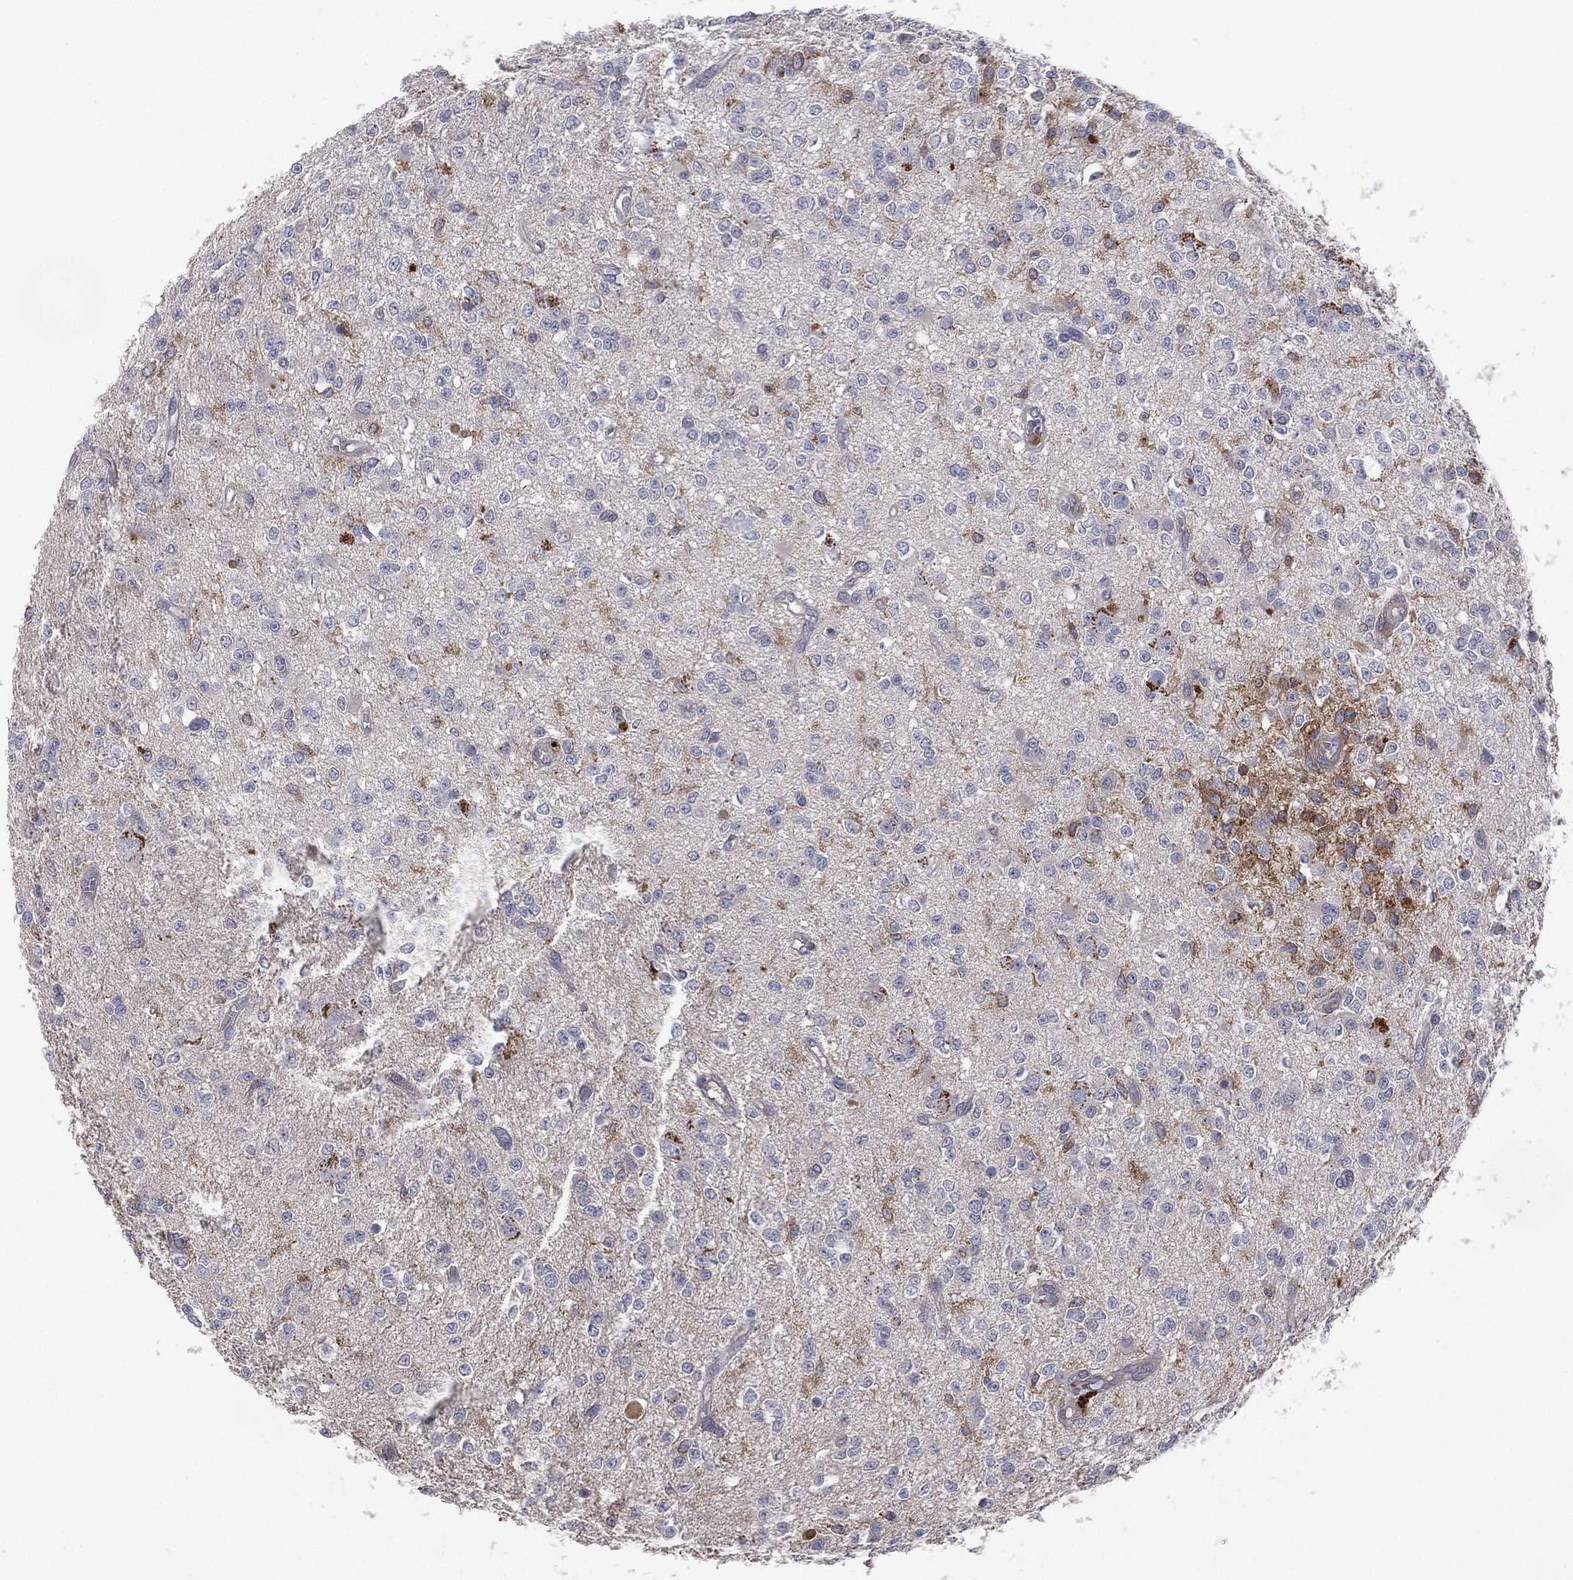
{"staining": {"intensity": "negative", "quantity": "none", "location": "none"}, "tissue": "glioma", "cell_type": "Tumor cells", "image_type": "cancer", "snomed": [{"axis": "morphology", "description": "Glioma, malignant, Low grade"}, {"axis": "topography", "description": "Brain"}], "caption": "This is a image of immunohistochemistry (IHC) staining of low-grade glioma (malignant), which shows no expression in tumor cells. The staining was performed using DAB (3,3'-diaminobenzidine) to visualize the protein expression in brown, while the nuclei were stained in blue with hematoxylin (Magnification: 20x).", "gene": "DOCK8", "patient": {"sex": "female", "age": 45}}